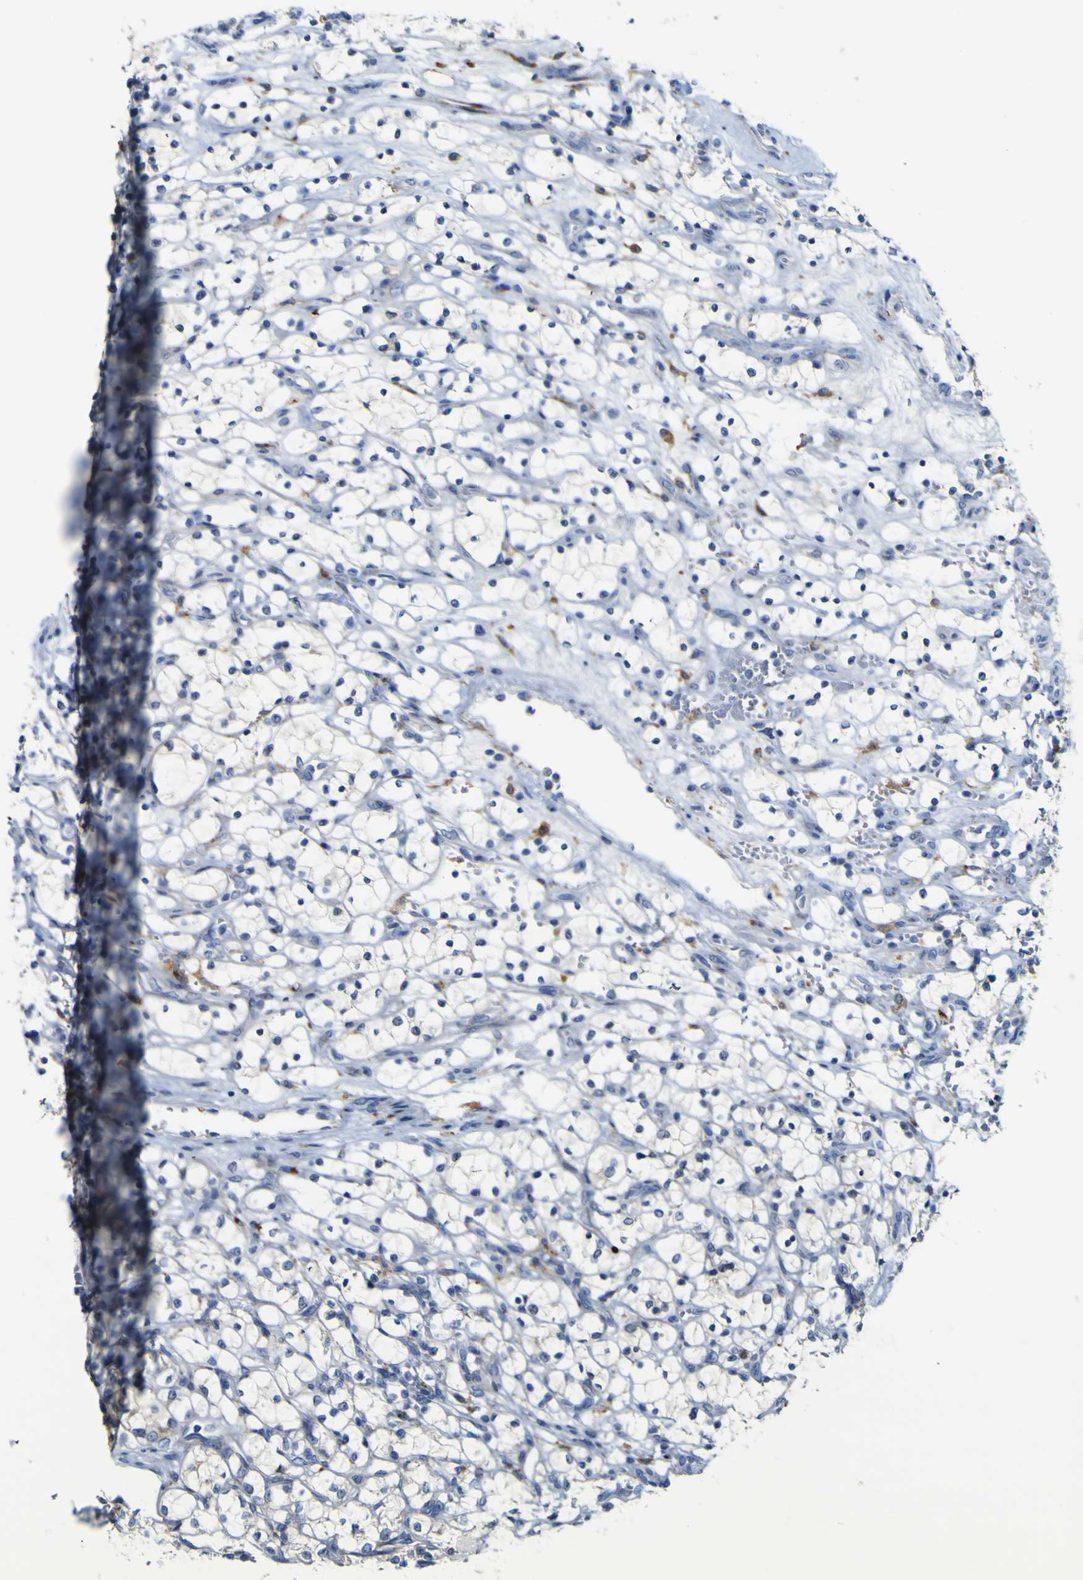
{"staining": {"intensity": "negative", "quantity": "none", "location": "none"}, "tissue": "renal cancer", "cell_type": "Tumor cells", "image_type": "cancer", "snomed": [{"axis": "morphology", "description": "Adenocarcinoma, NOS"}, {"axis": "topography", "description": "Kidney"}], "caption": "The immunohistochemistry histopathology image has no significant positivity in tumor cells of renal cancer (adenocarcinoma) tissue.", "gene": "PTPRF", "patient": {"sex": "female", "age": 69}}